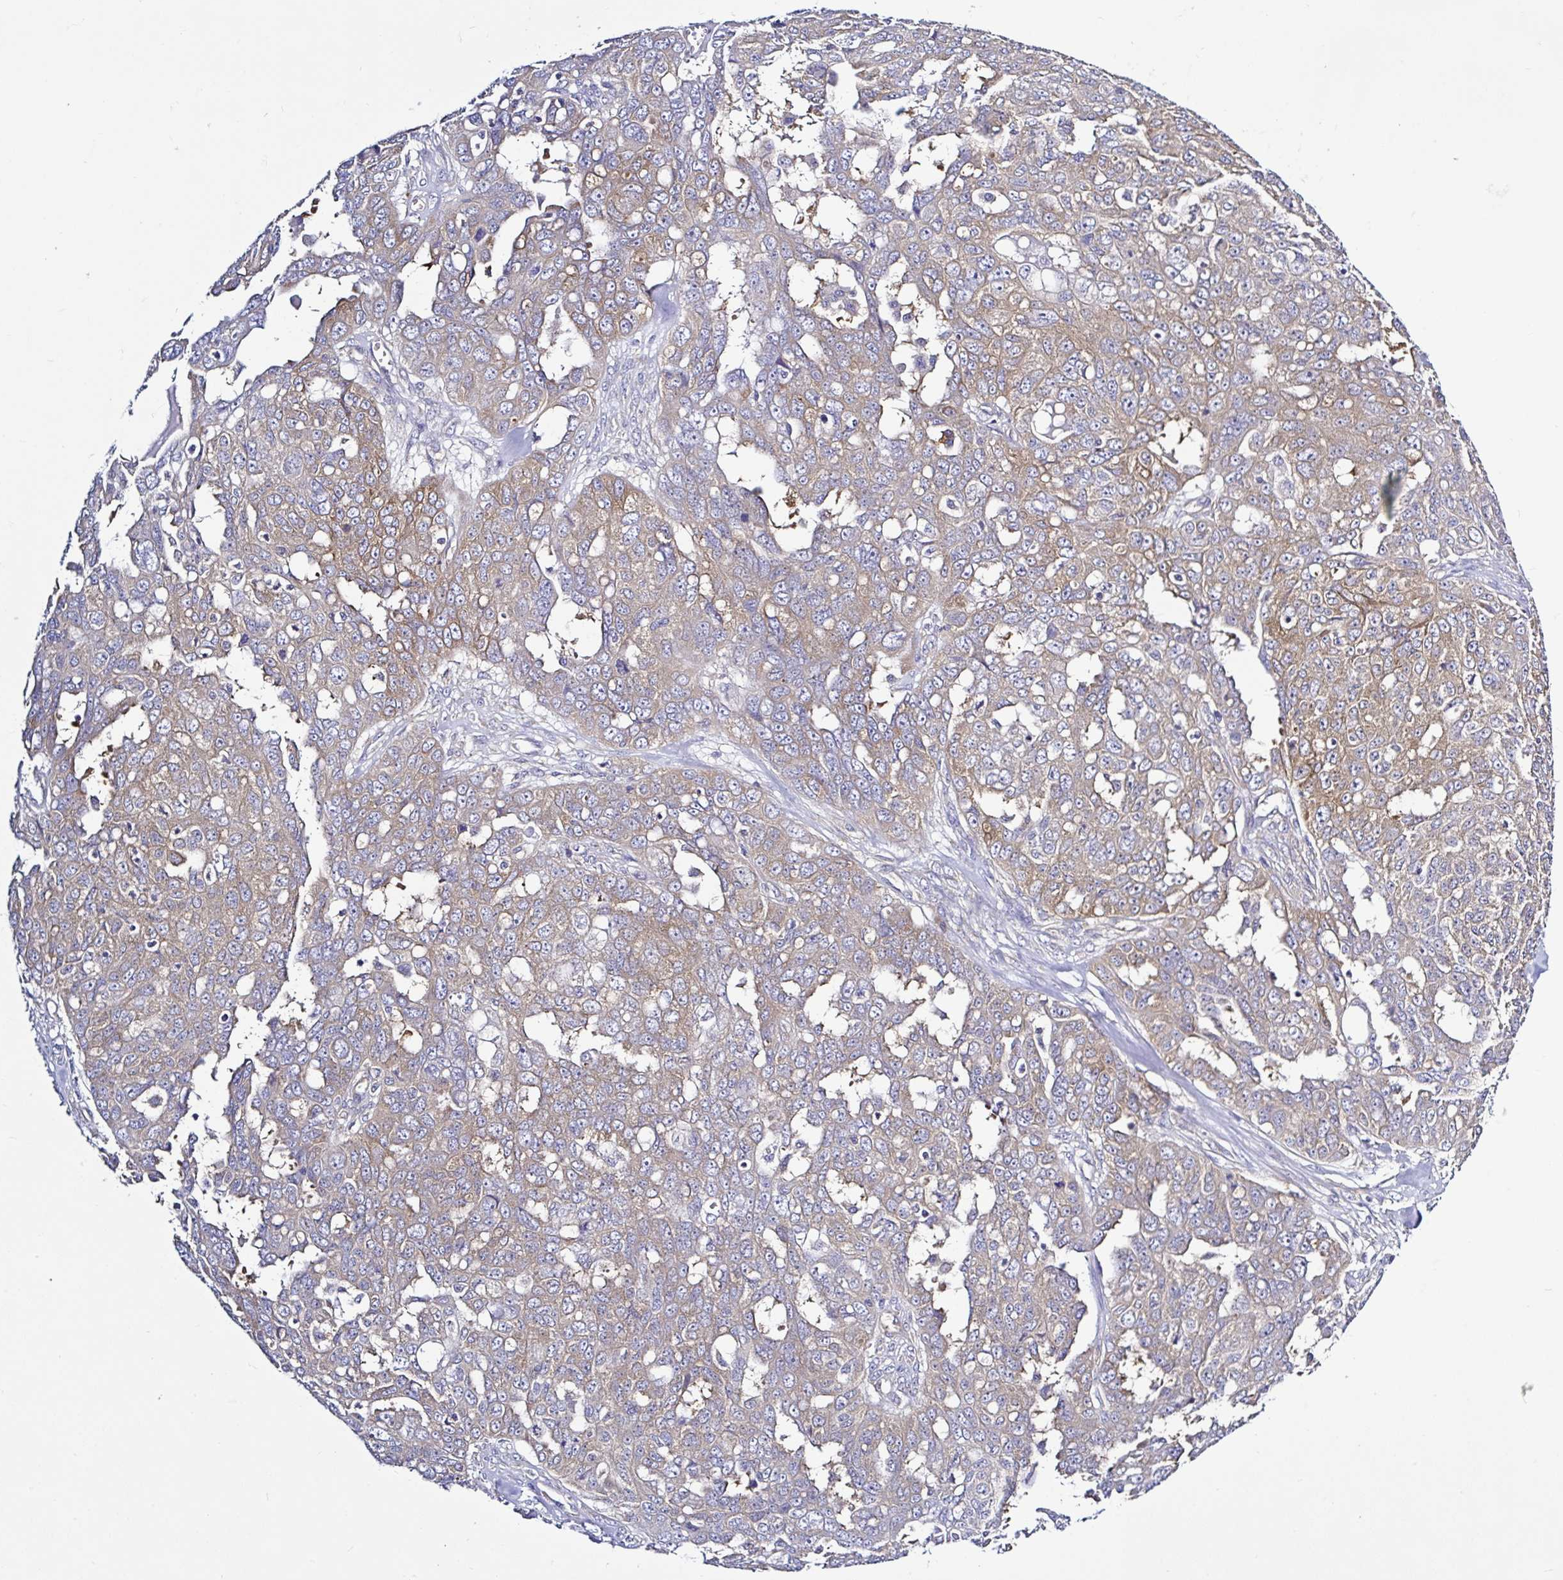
{"staining": {"intensity": "weak", "quantity": "25%-75%", "location": "cytoplasmic/membranous"}, "tissue": "ovarian cancer", "cell_type": "Tumor cells", "image_type": "cancer", "snomed": [{"axis": "morphology", "description": "Carcinoma, endometroid"}, {"axis": "topography", "description": "Ovary"}], "caption": "A low amount of weak cytoplasmic/membranous staining is identified in approximately 25%-75% of tumor cells in ovarian cancer (endometroid carcinoma) tissue.", "gene": "LARS1", "patient": {"sex": "female", "age": 70}}